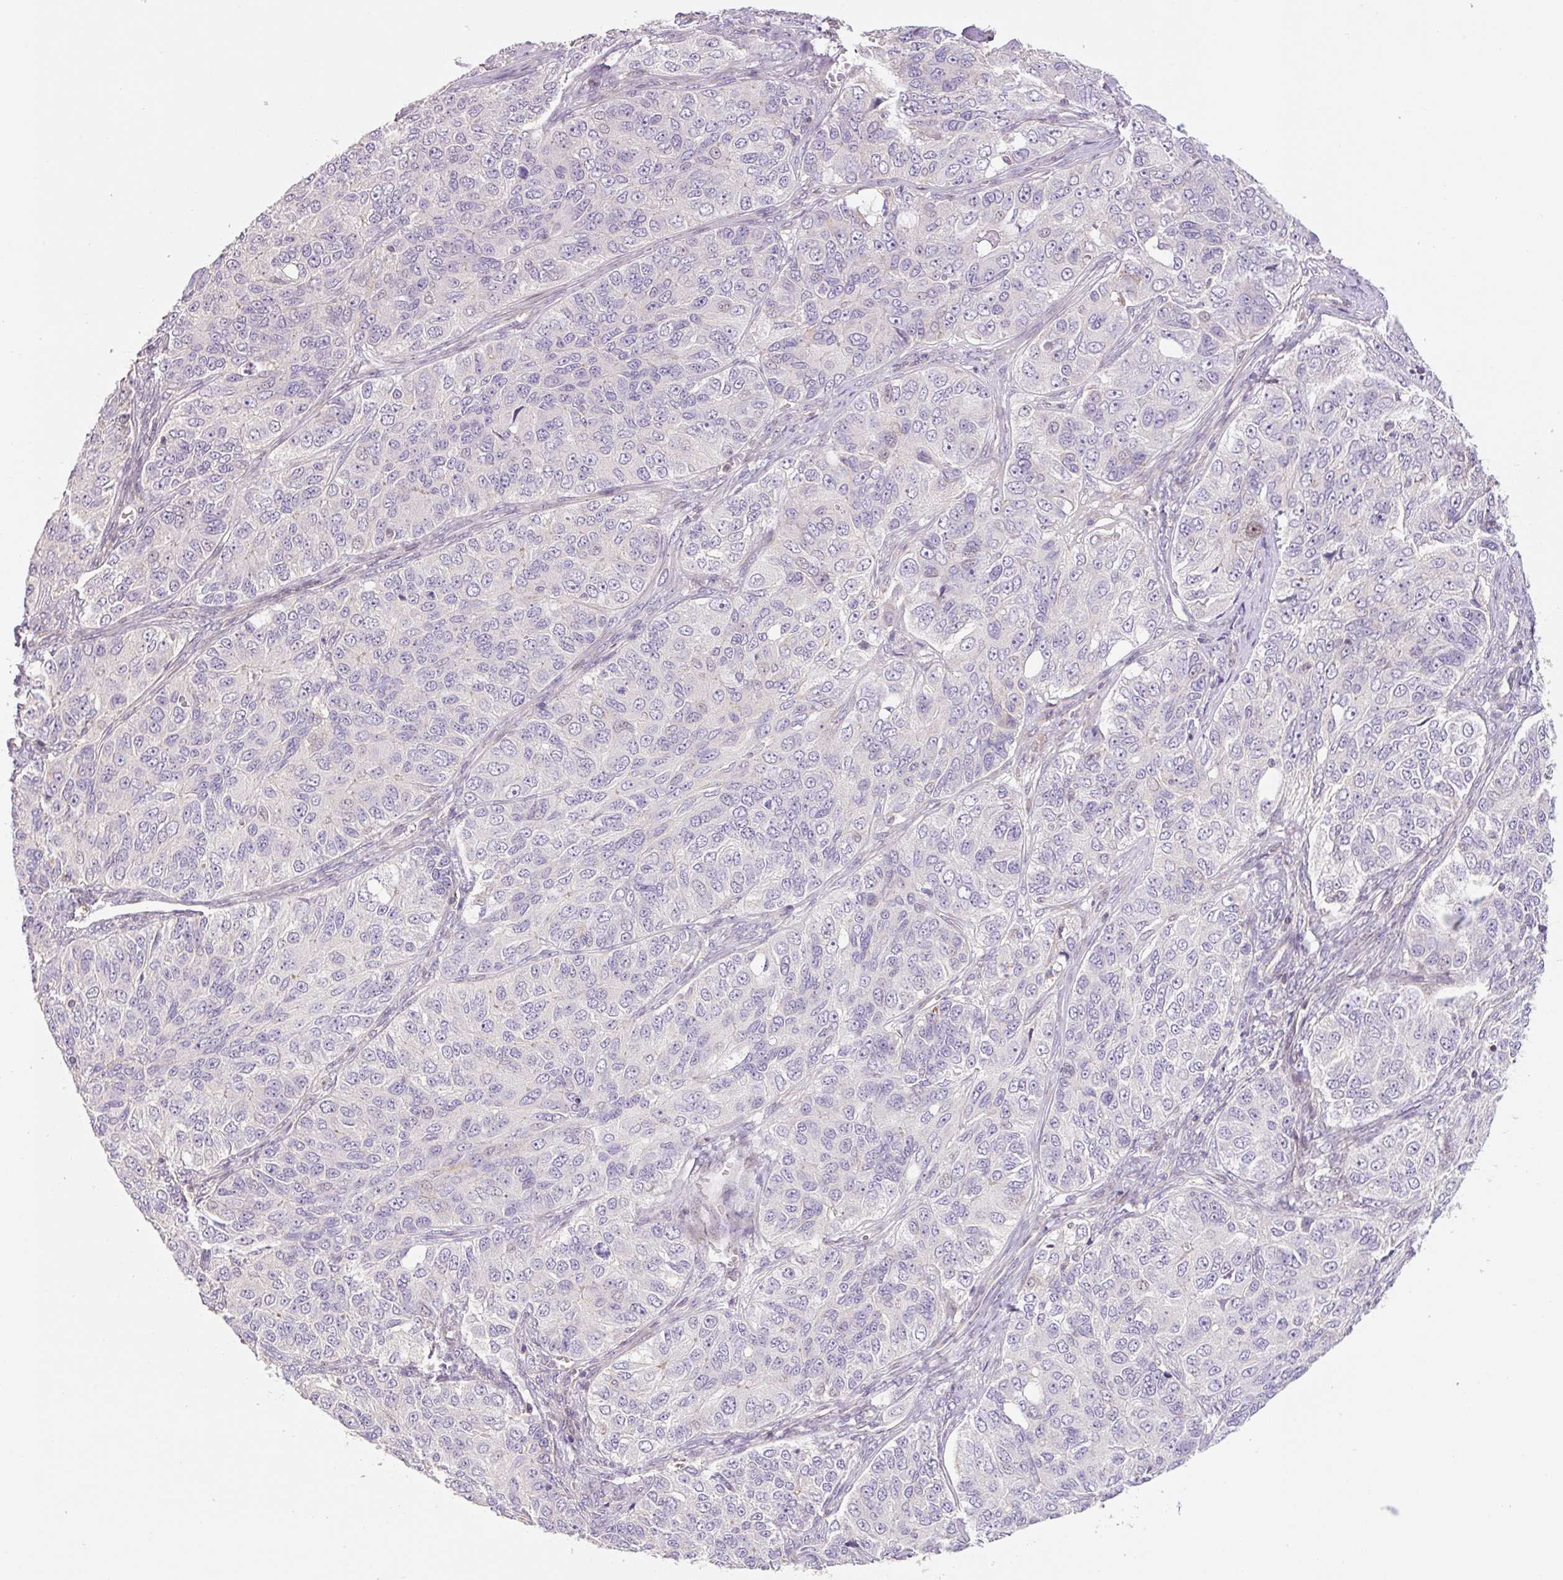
{"staining": {"intensity": "negative", "quantity": "none", "location": "none"}, "tissue": "ovarian cancer", "cell_type": "Tumor cells", "image_type": "cancer", "snomed": [{"axis": "morphology", "description": "Carcinoma, endometroid"}, {"axis": "topography", "description": "Ovary"}], "caption": "Ovarian endometroid carcinoma was stained to show a protein in brown. There is no significant staining in tumor cells.", "gene": "ZNF552", "patient": {"sex": "female", "age": 51}}